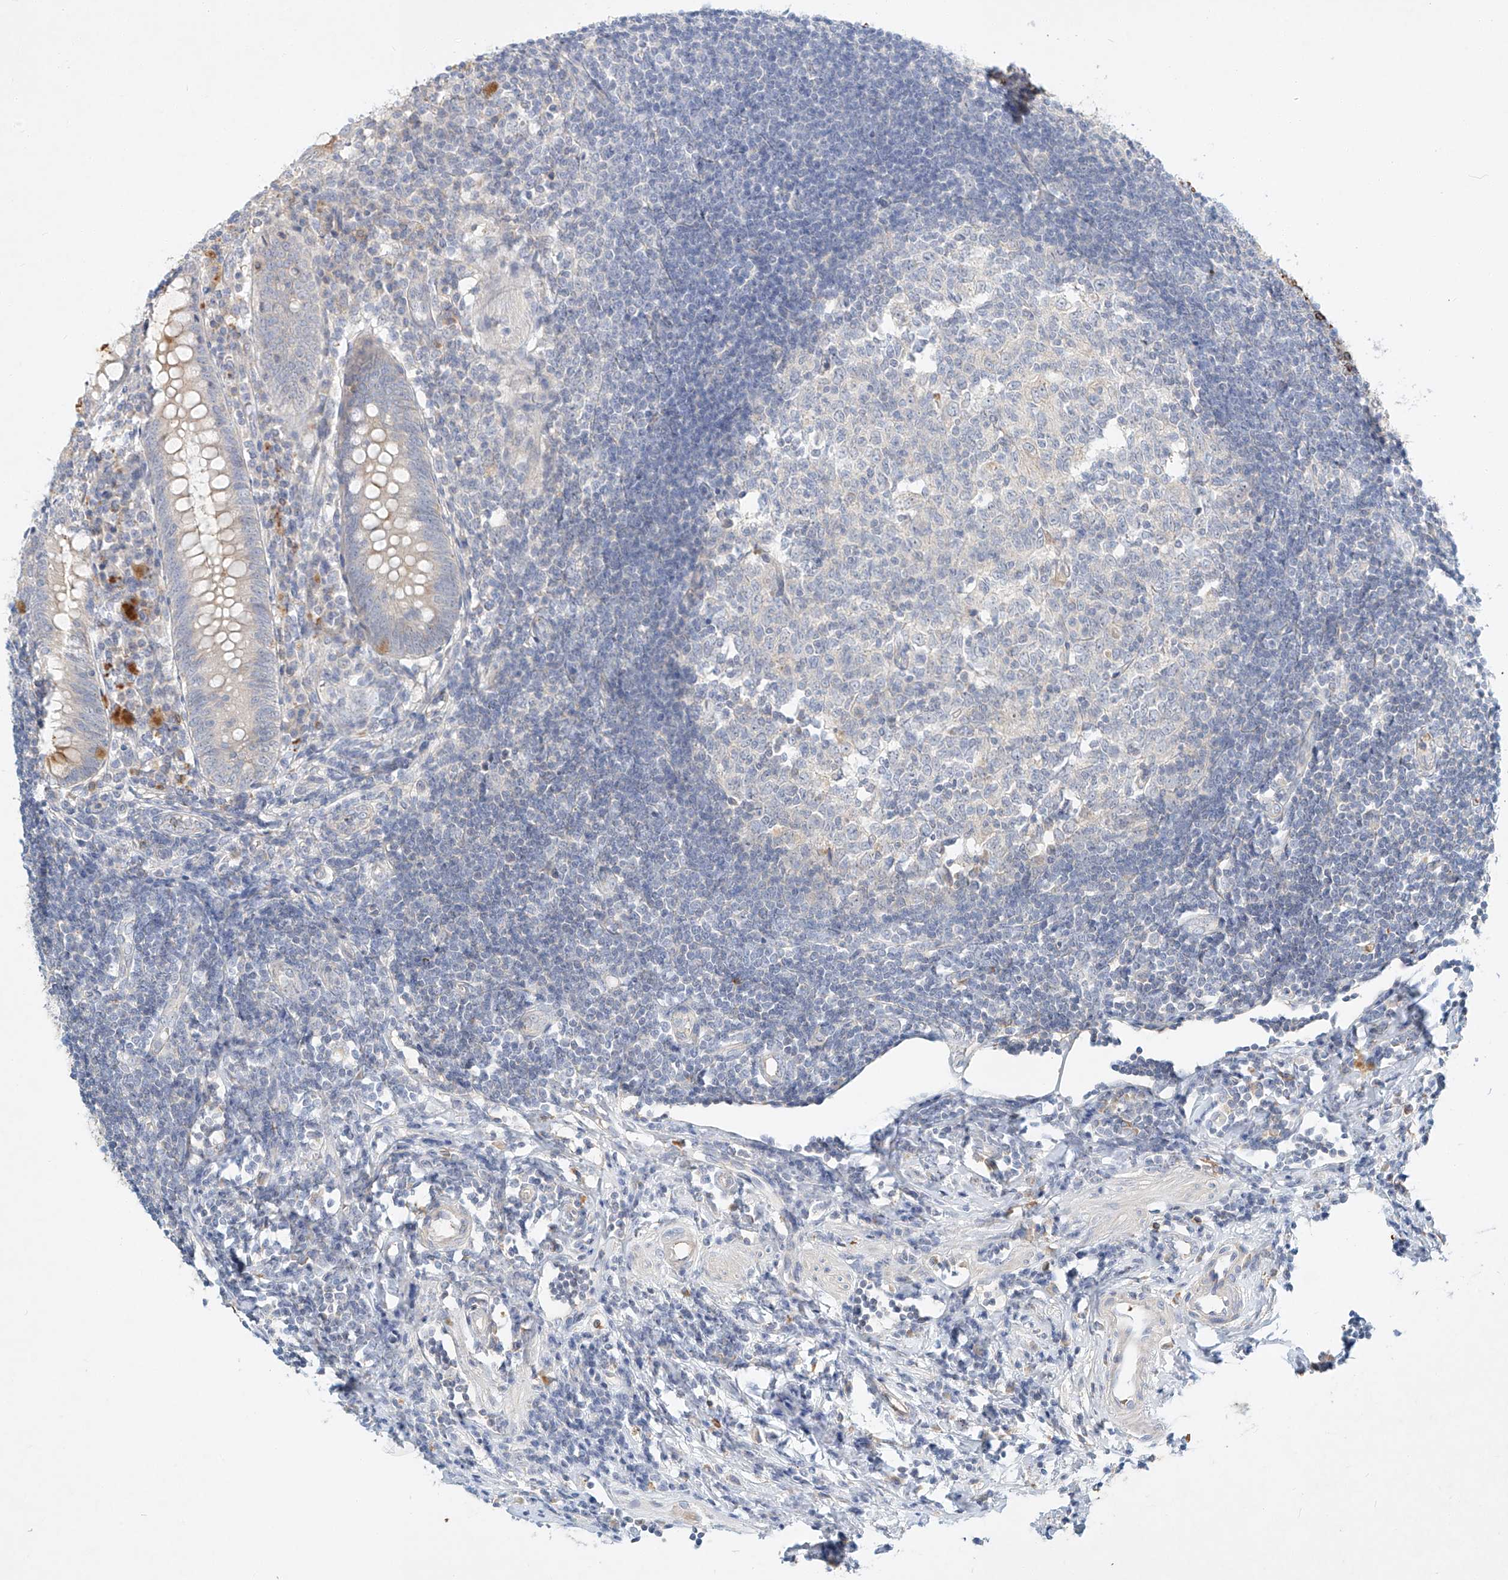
{"staining": {"intensity": "moderate", "quantity": "25%-75%", "location": "cytoplasmic/membranous"}, "tissue": "appendix", "cell_type": "Glandular cells", "image_type": "normal", "snomed": [{"axis": "morphology", "description": "Normal tissue, NOS"}, {"axis": "topography", "description": "Appendix"}], "caption": "Appendix stained with IHC reveals moderate cytoplasmic/membranous positivity in about 25%-75% of glandular cells. The protein is shown in brown color, while the nuclei are stained blue.", "gene": "SYTL3", "patient": {"sex": "female", "age": 54}}